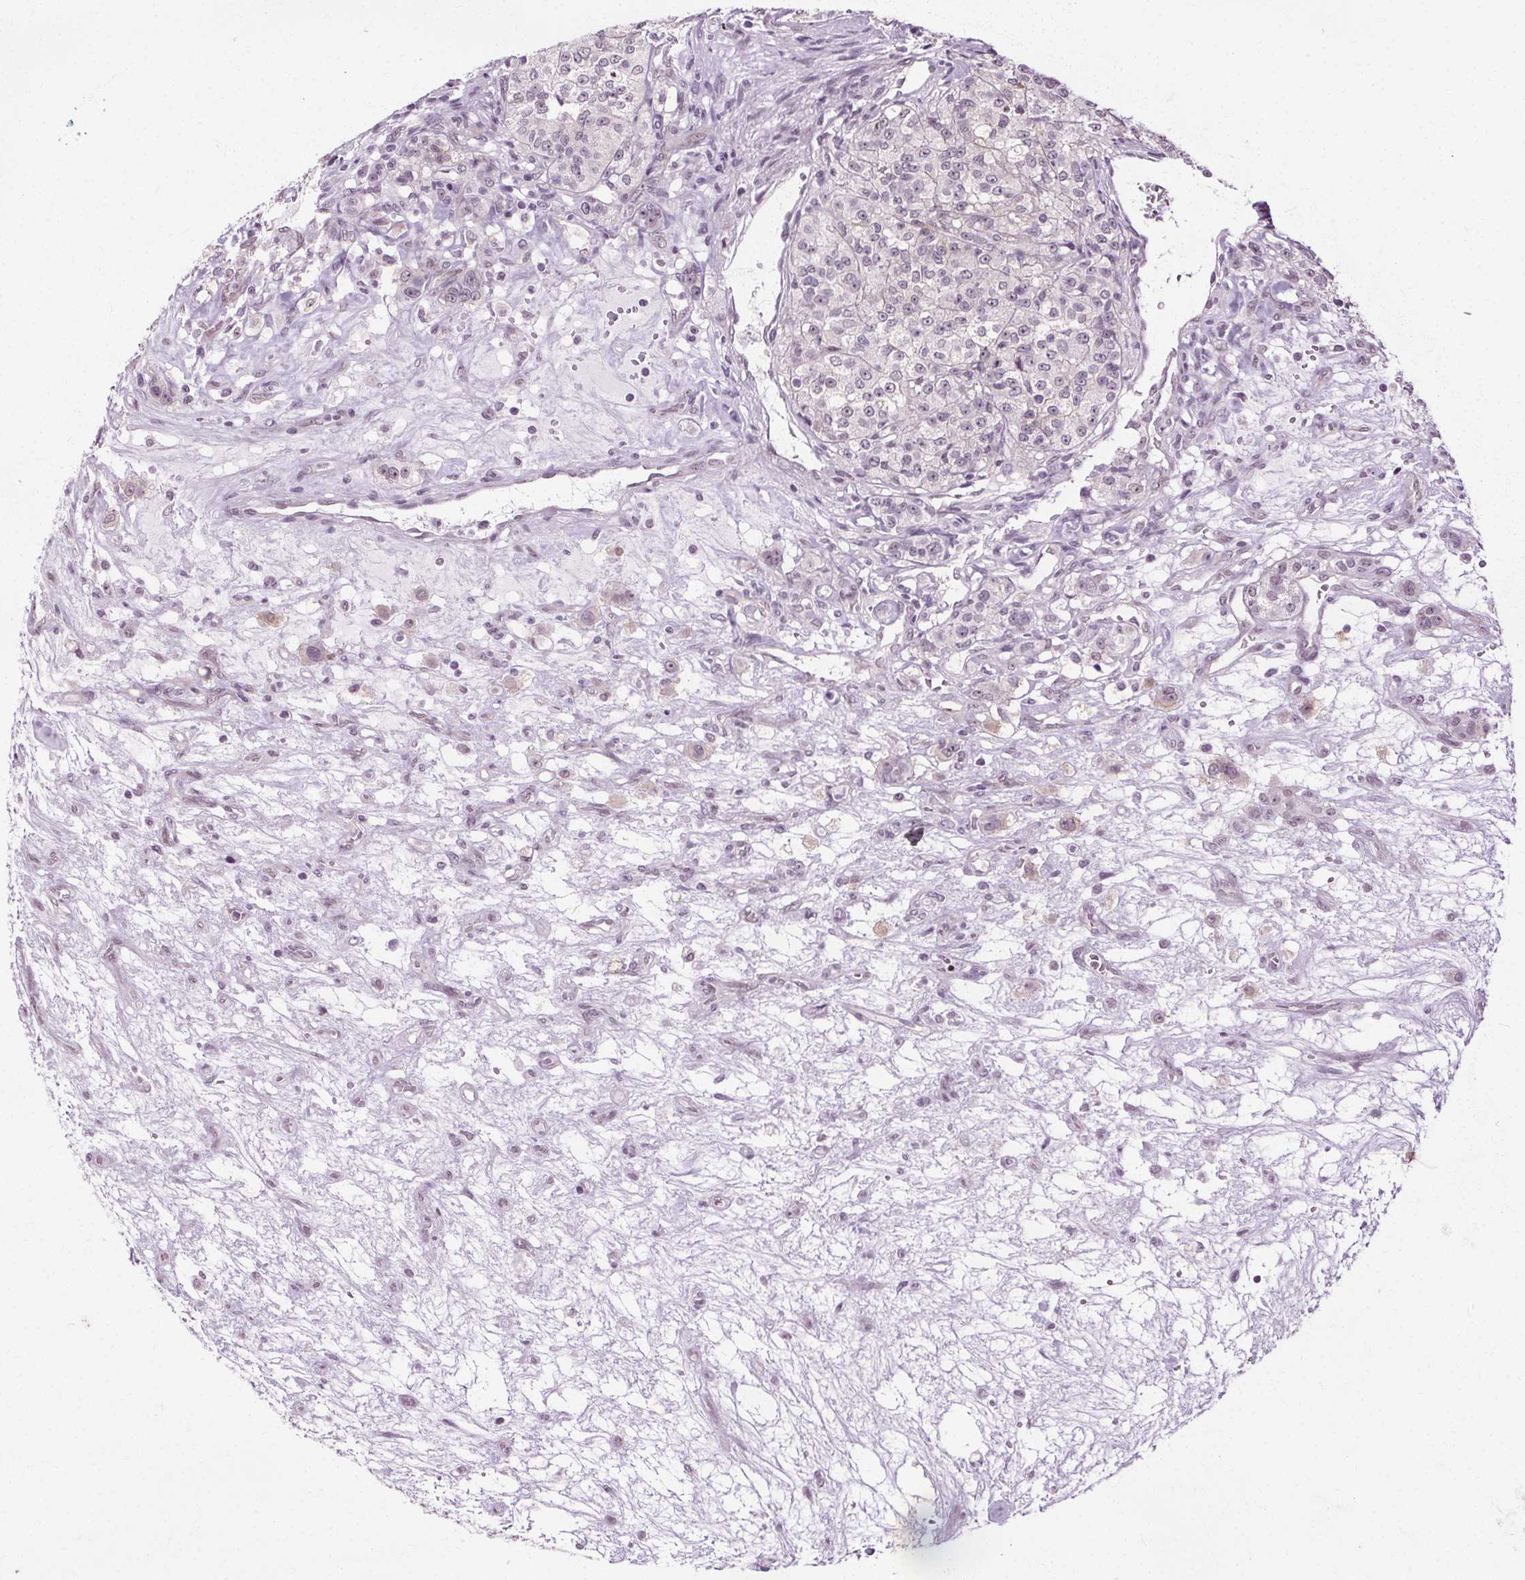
{"staining": {"intensity": "negative", "quantity": "none", "location": "none"}, "tissue": "renal cancer", "cell_type": "Tumor cells", "image_type": "cancer", "snomed": [{"axis": "morphology", "description": "Adenocarcinoma, NOS"}, {"axis": "topography", "description": "Kidney"}], "caption": "This is an immunohistochemistry (IHC) image of renal adenocarcinoma. There is no positivity in tumor cells.", "gene": "CEBPA", "patient": {"sex": "female", "age": 63}}